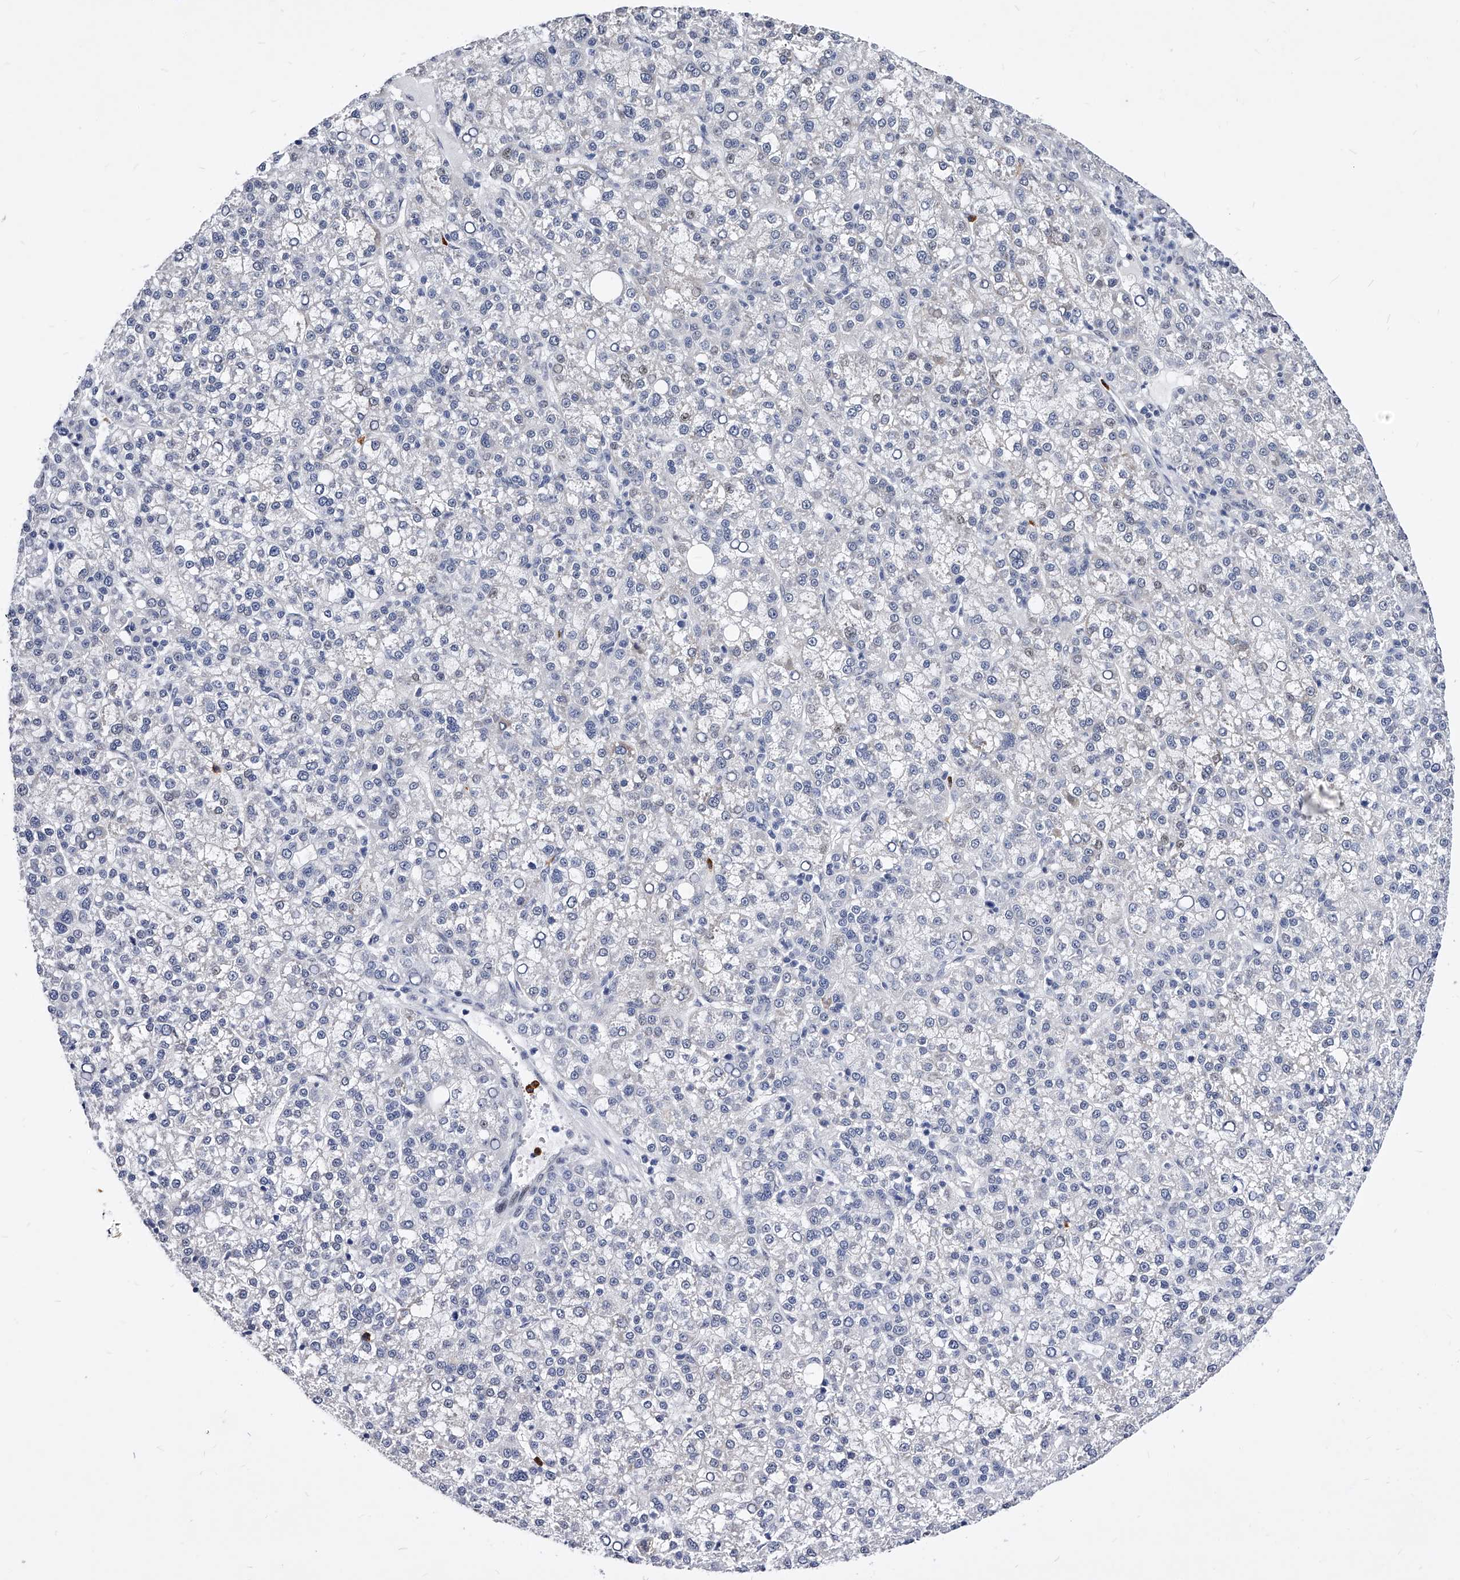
{"staining": {"intensity": "negative", "quantity": "none", "location": "none"}, "tissue": "liver cancer", "cell_type": "Tumor cells", "image_type": "cancer", "snomed": [{"axis": "morphology", "description": "Carcinoma, Hepatocellular, NOS"}, {"axis": "topography", "description": "Liver"}], "caption": "Liver cancer (hepatocellular carcinoma) was stained to show a protein in brown. There is no significant staining in tumor cells. (Stains: DAB immunohistochemistry with hematoxylin counter stain, Microscopy: brightfield microscopy at high magnification).", "gene": "TESK2", "patient": {"sex": "female", "age": 58}}